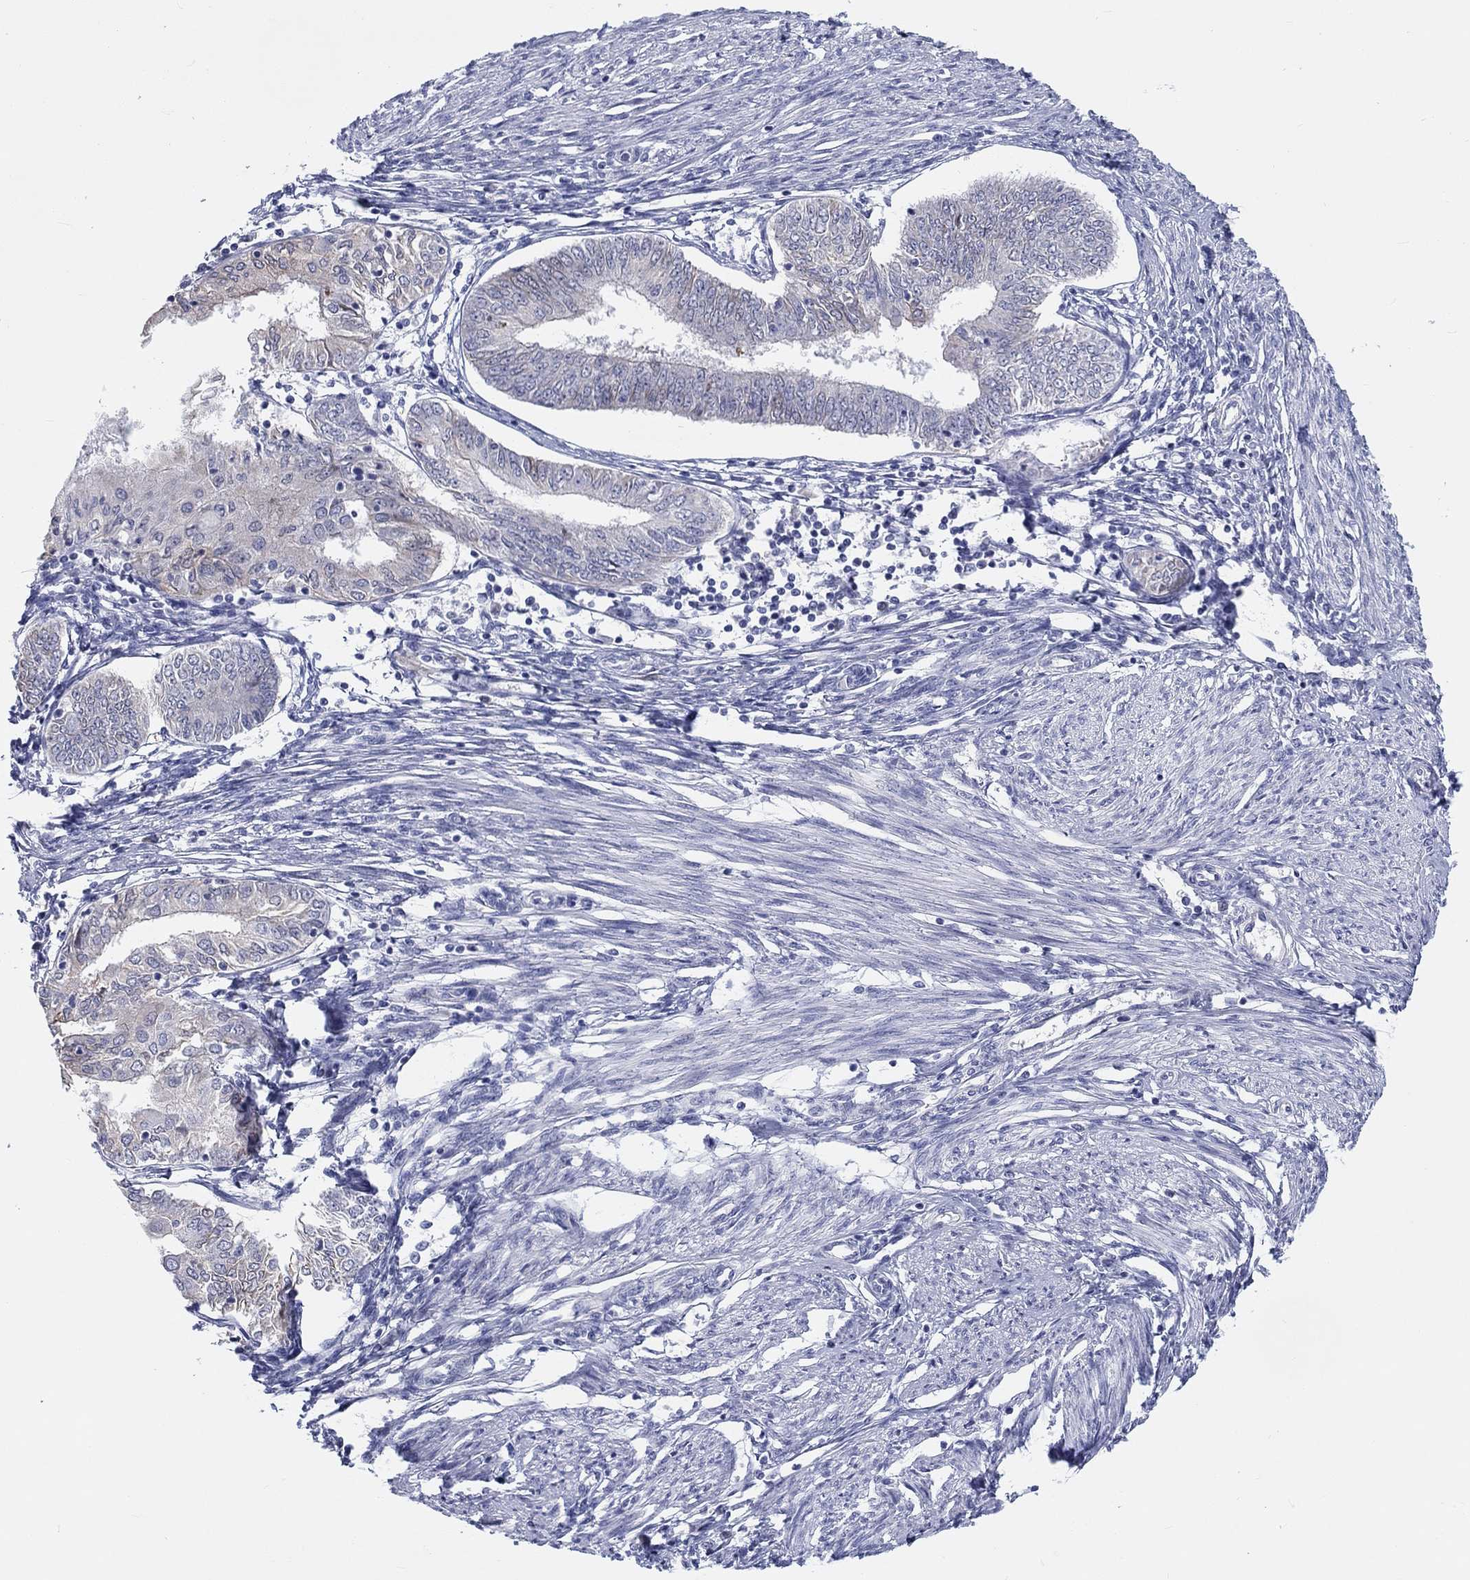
{"staining": {"intensity": "negative", "quantity": "none", "location": "none"}, "tissue": "endometrial cancer", "cell_type": "Tumor cells", "image_type": "cancer", "snomed": [{"axis": "morphology", "description": "Adenocarcinoma, NOS"}, {"axis": "topography", "description": "Endometrium"}], "caption": "A micrograph of human endometrial adenocarcinoma is negative for staining in tumor cells.", "gene": "LRRC4C", "patient": {"sex": "female", "age": 68}}